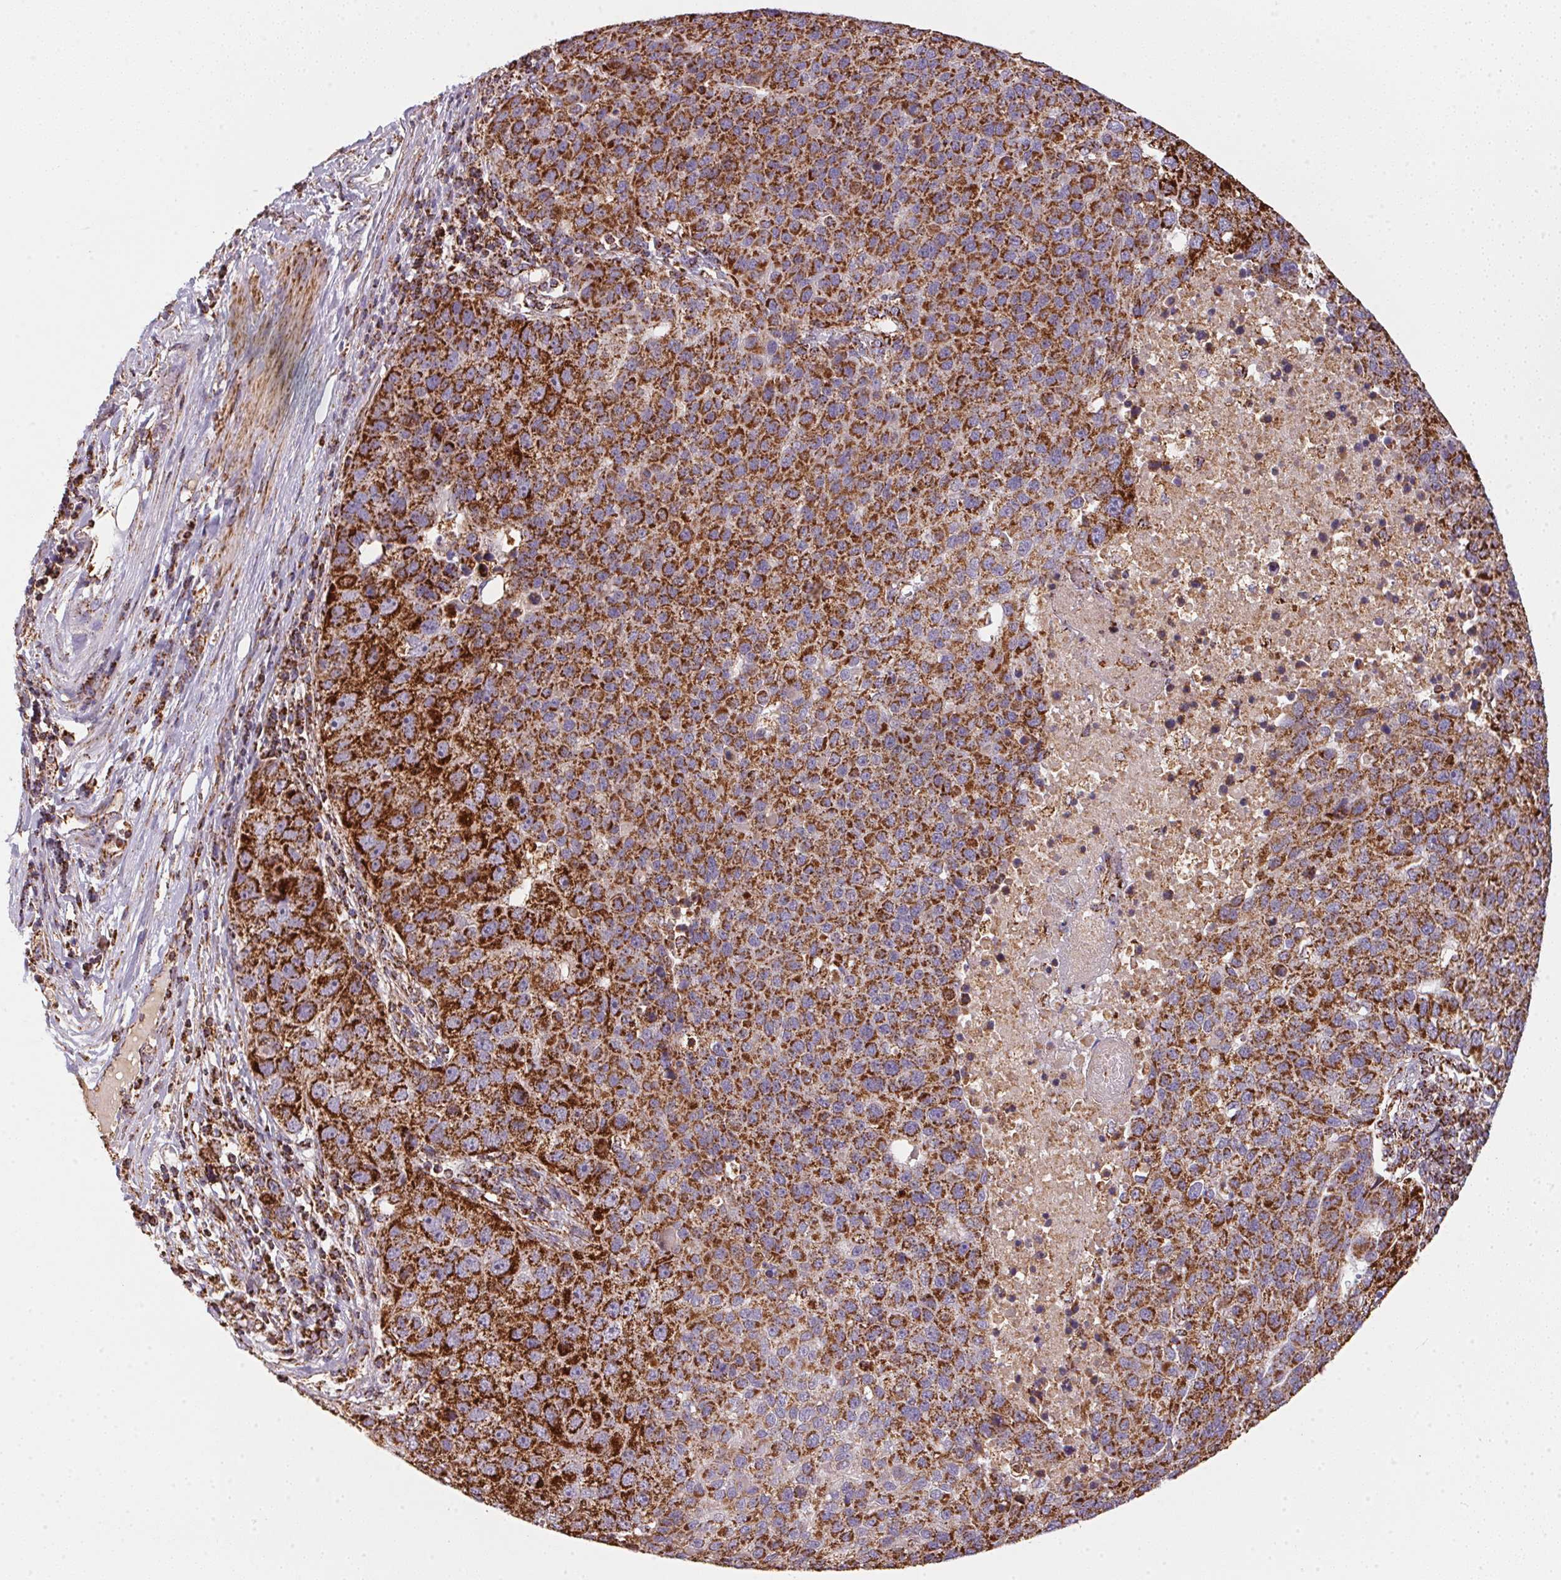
{"staining": {"intensity": "strong", "quantity": ">75%", "location": "cytoplasmic/membranous"}, "tissue": "pancreatic cancer", "cell_type": "Tumor cells", "image_type": "cancer", "snomed": [{"axis": "morphology", "description": "Adenocarcinoma, NOS"}, {"axis": "topography", "description": "Pancreas"}], "caption": "Immunohistochemical staining of pancreatic cancer reveals strong cytoplasmic/membranous protein staining in about >75% of tumor cells. The protein is stained brown, and the nuclei are stained in blue (DAB (3,3'-diaminobenzidine) IHC with brightfield microscopy, high magnification).", "gene": "NDUFS2", "patient": {"sex": "female", "age": 61}}